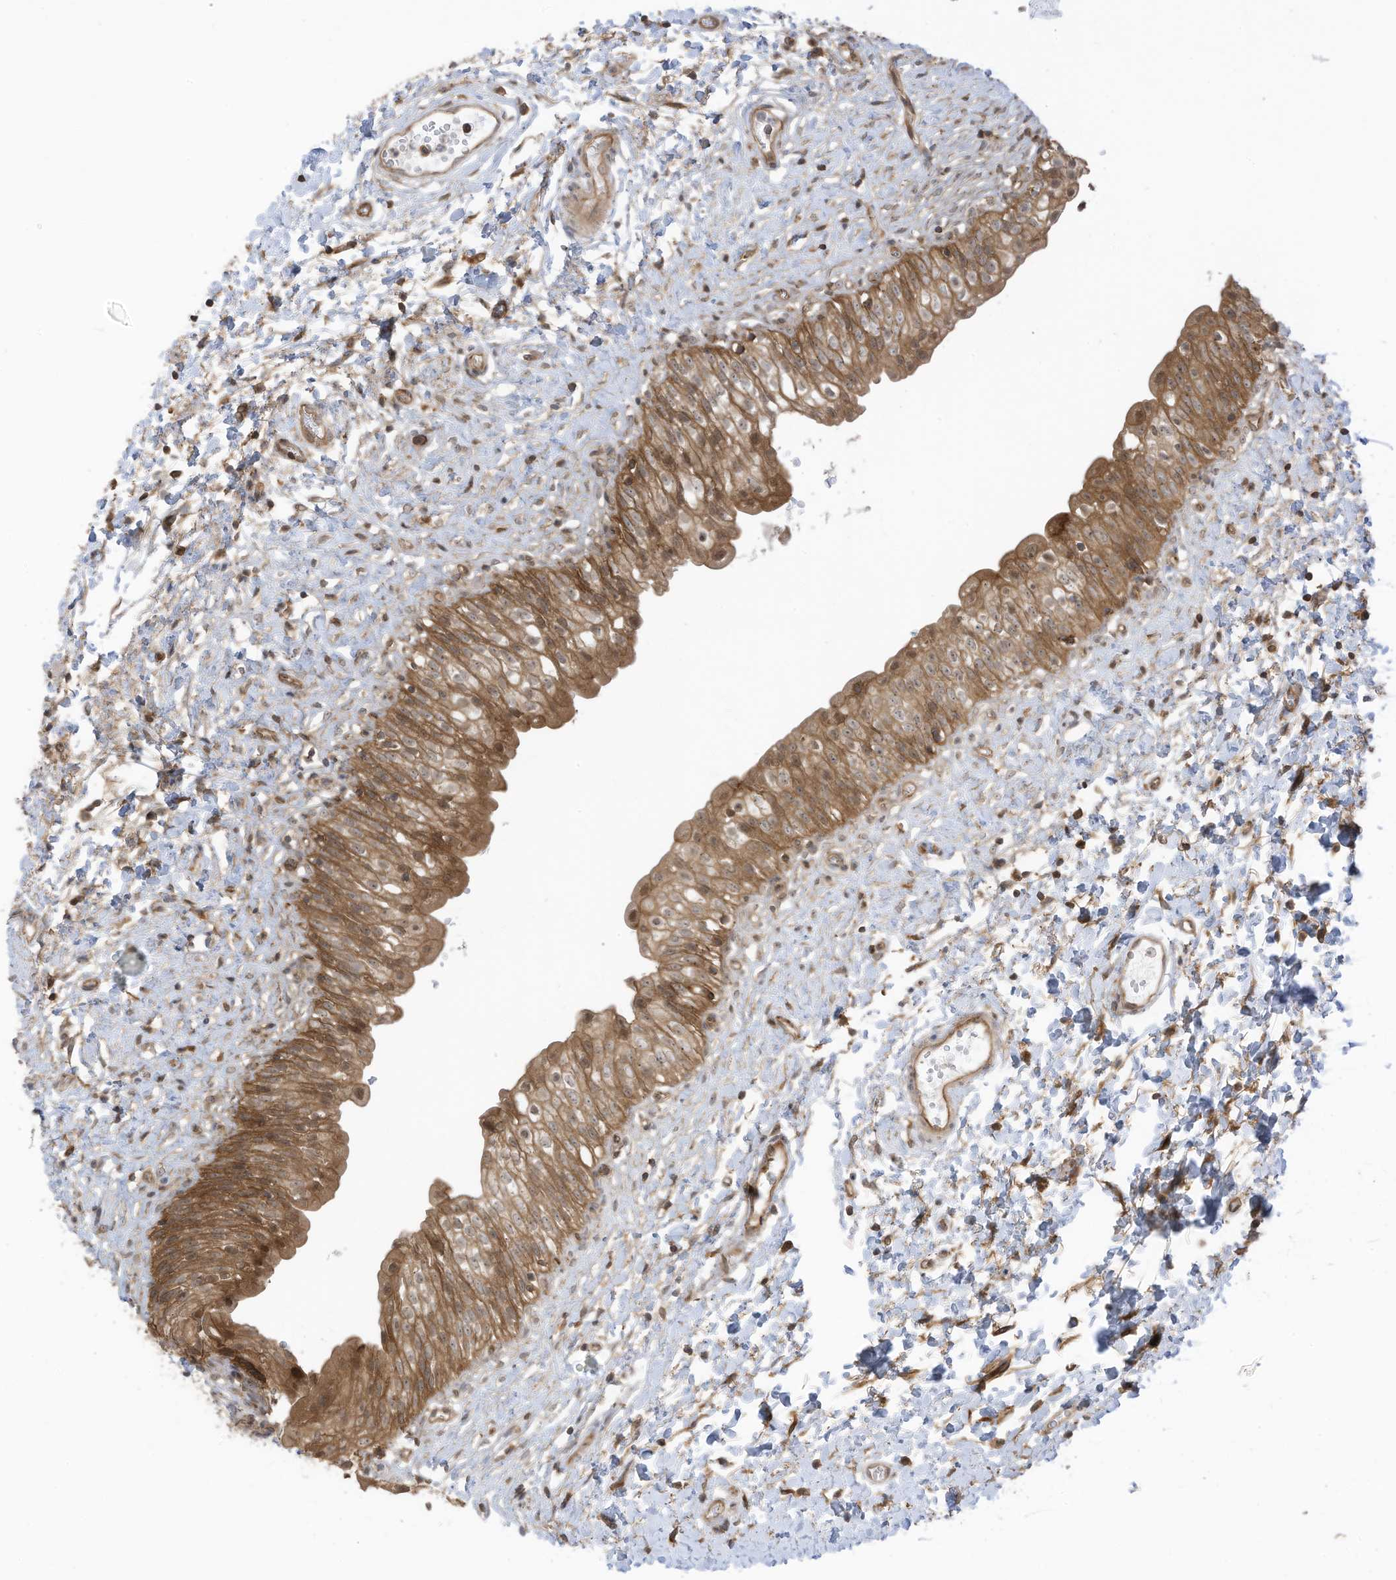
{"staining": {"intensity": "moderate", "quantity": ">75%", "location": "cytoplasmic/membranous"}, "tissue": "urinary bladder", "cell_type": "Urothelial cells", "image_type": "normal", "snomed": [{"axis": "morphology", "description": "Normal tissue, NOS"}, {"axis": "topography", "description": "Urinary bladder"}], "caption": "Protein analysis of benign urinary bladder reveals moderate cytoplasmic/membranous staining in approximately >75% of urothelial cells. (IHC, brightfield microscopy, high magnification).", "gene": "REPS1", "patient": {"sex": "male", "age": 51}}